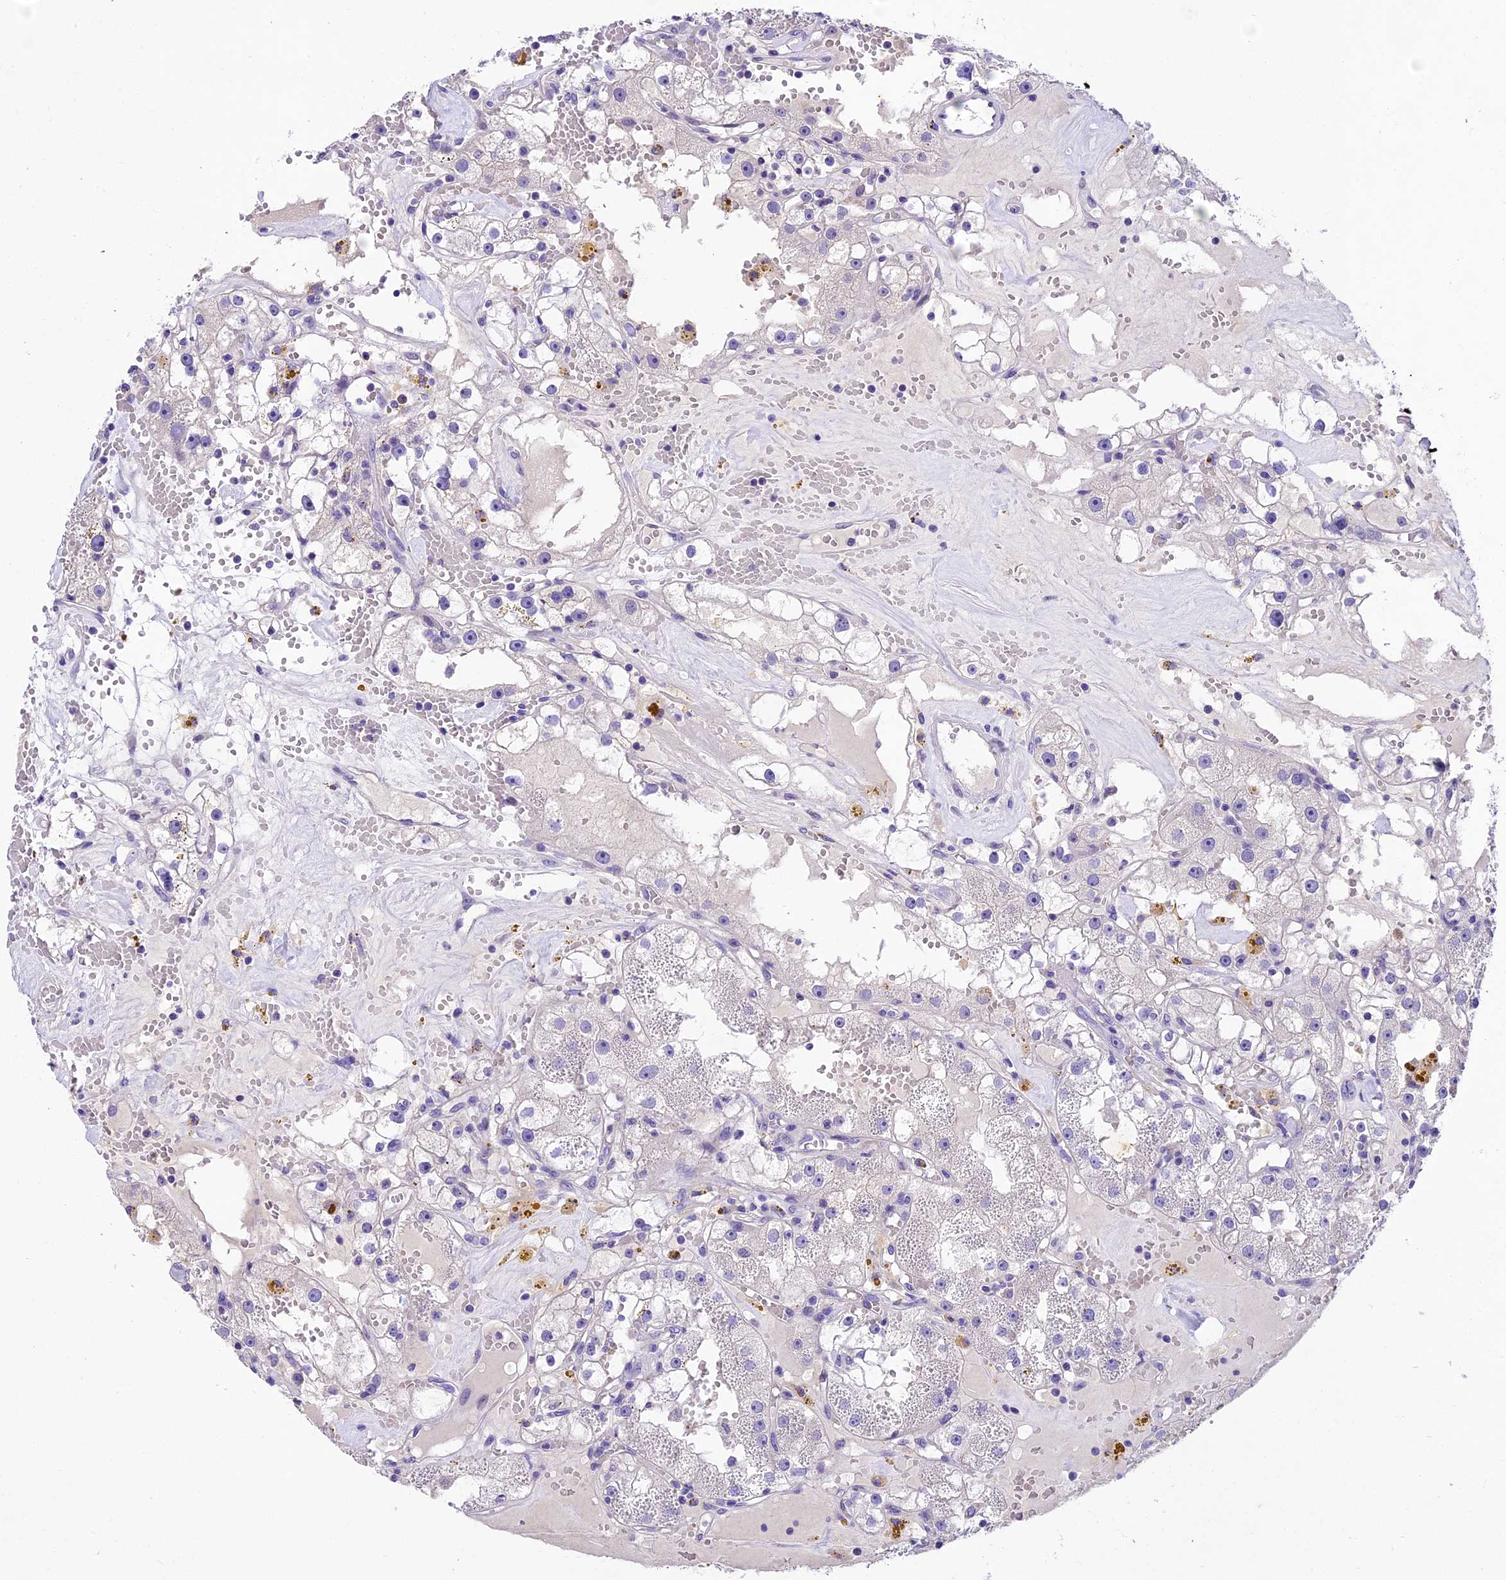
{"staining": {"intensity": "negative", "quantity": "none", "location": "none"}, "tissue": "renal cancer", "cell_type": "Tumor cells", "image_type": "cancer", "snomed": [{"axis": "morphology", "description": "Adenocarcinoma, NOS"}, {"axis": "topography", "description": "Kidney"}], "caption": "Adenocarcinoma (renal) stained for a protein using immunohistochemistry (IHC) exhibits no expression tumor cells.", "gene": "IFT140", "patient": {"sex": "male", "age": 56}}